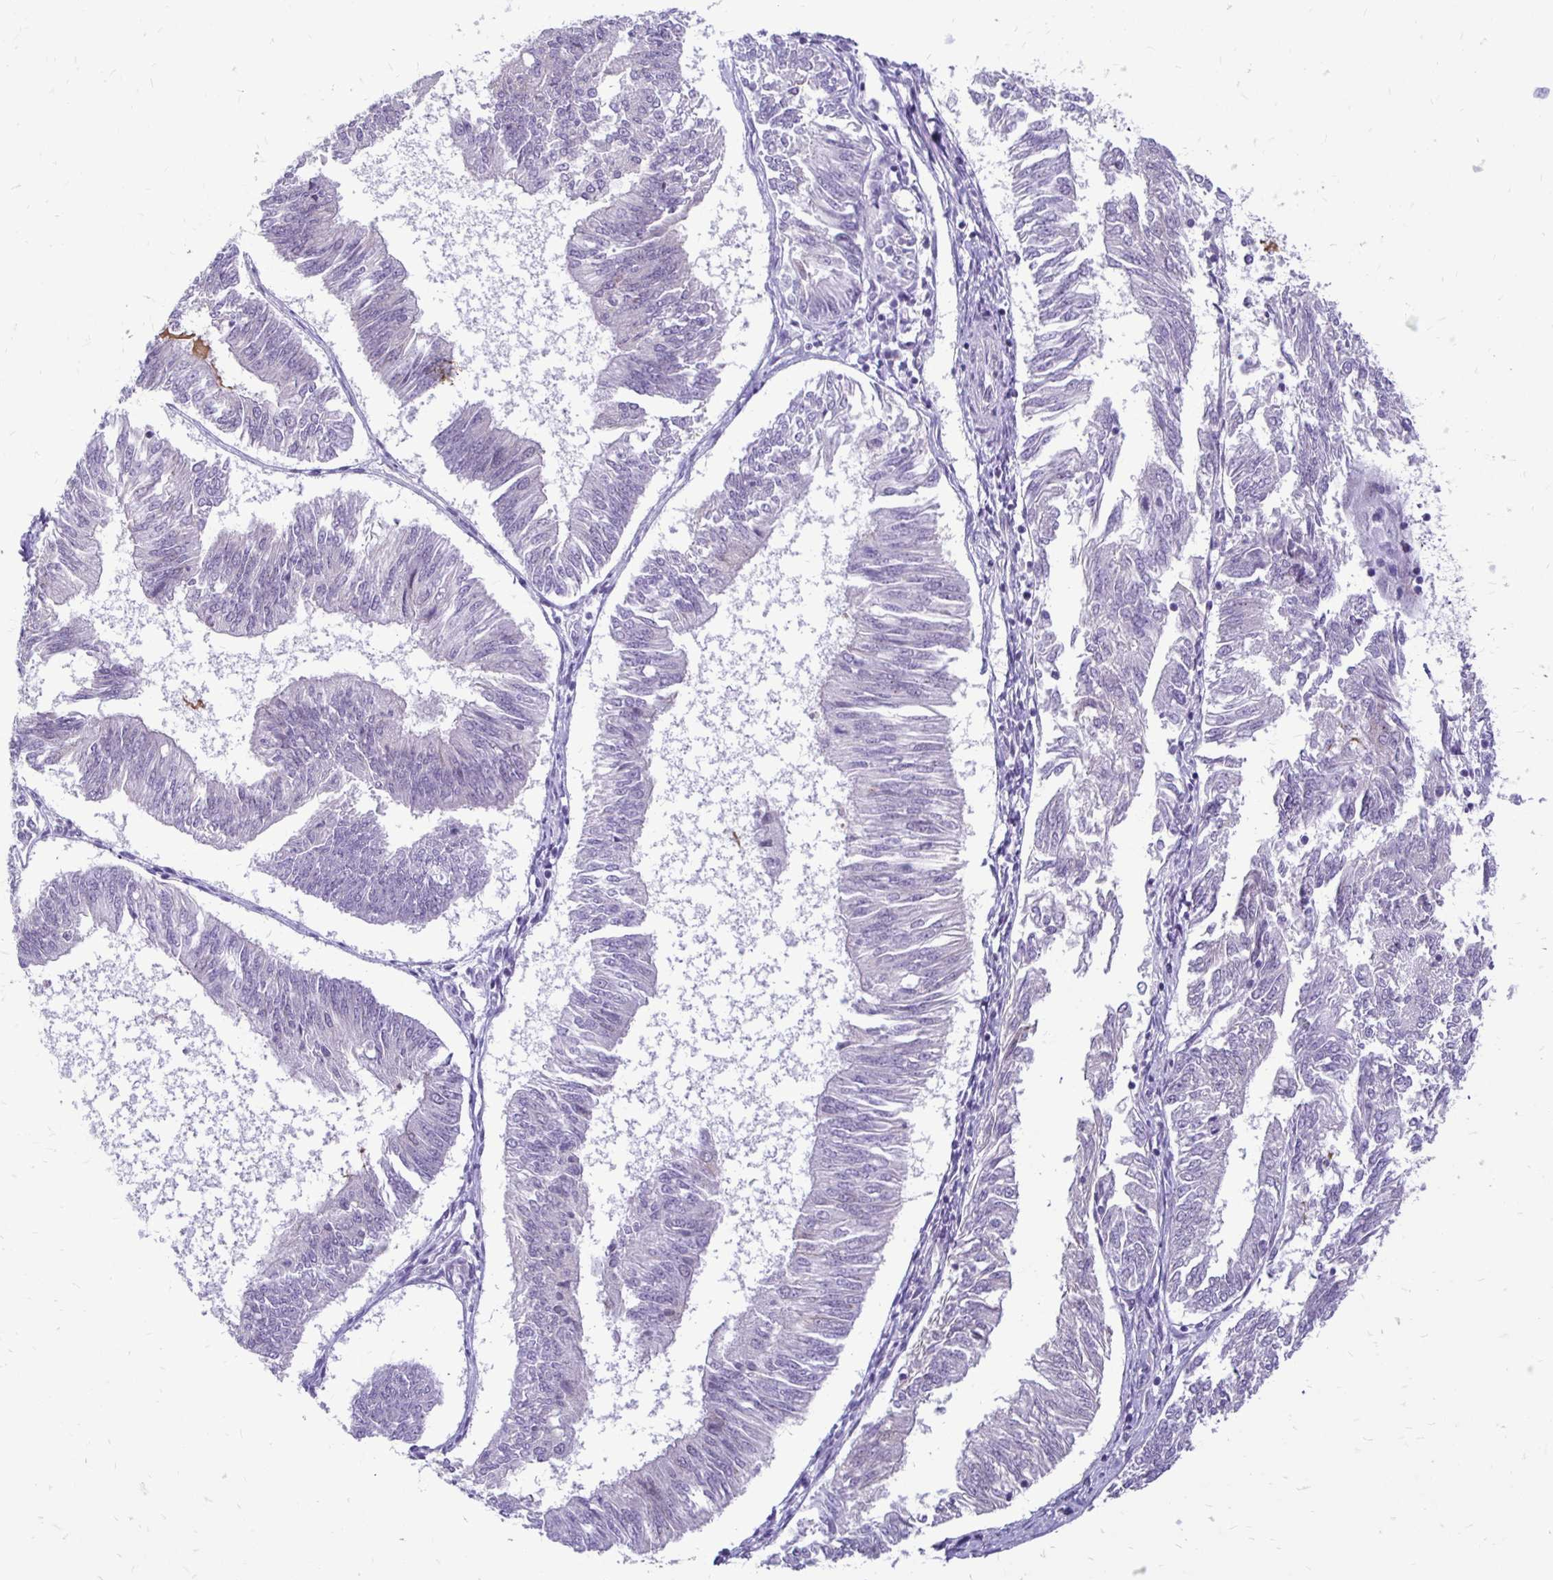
{"staining": {"intensity": "negative", "quantity": "none", "location": "none"}, "tissue": "endometrial cancer", "cell_type": "Tumor cells", "image_type": "cancer", "snomed": [{"axis": "morphology", "description": "Adenocarcinoma, NOS"}, {"axis": "topography", "description": "Endometrium"}], "caption": "There is no significant expression in tumor cells of adenocarcinoma (endometrial). Brightfield microscopy of IHC stained with DAB (brown) and hematoxylin (blue), captured at high magnification.", "gene": "EPYC", "patient": {"sex": "female", "age": 58}}